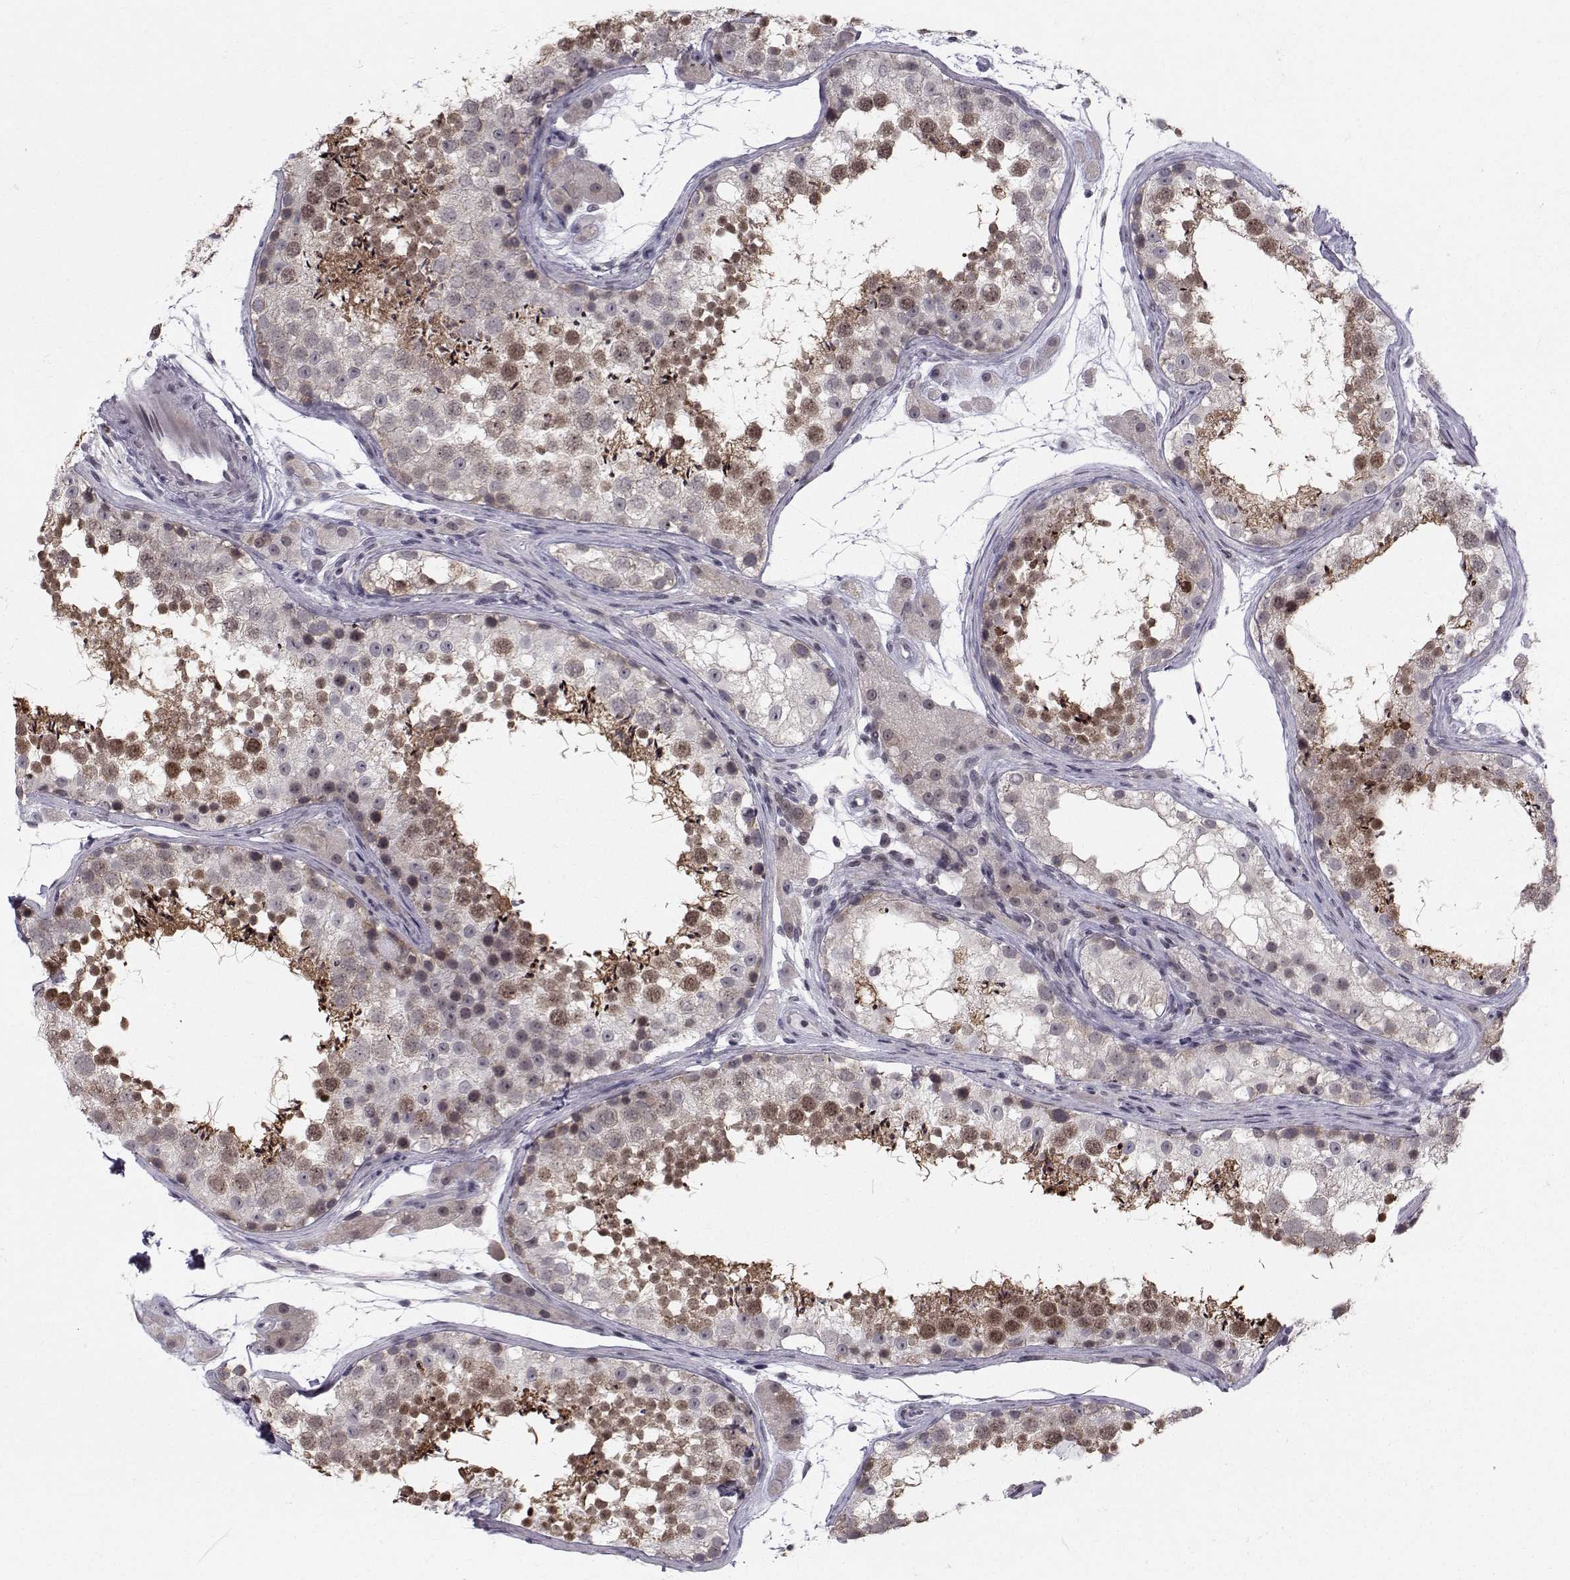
{"staining": {"intensity": "strong", "quantity": "25%-75%", "location": "cytoplasmic/membranous,nuclear"}, "tissue": "testis", "cell_type": "Cells in seminiferous ducts", "image_type": "normal", "snomed": [{"axis": "morphology", "description": "Normal tissue, NOS"}, {"axis": "topography", "description": "Testis"}], "caption": "Brown immunohistochemical staining in unremarkable human testis shows strong cytoplasmic/membranous,nuclear expression in about 25%-75% of cells in seminiferous ducts.", "gene": "MARCHF4", "patient": {"sex": "male", "age": 41}}